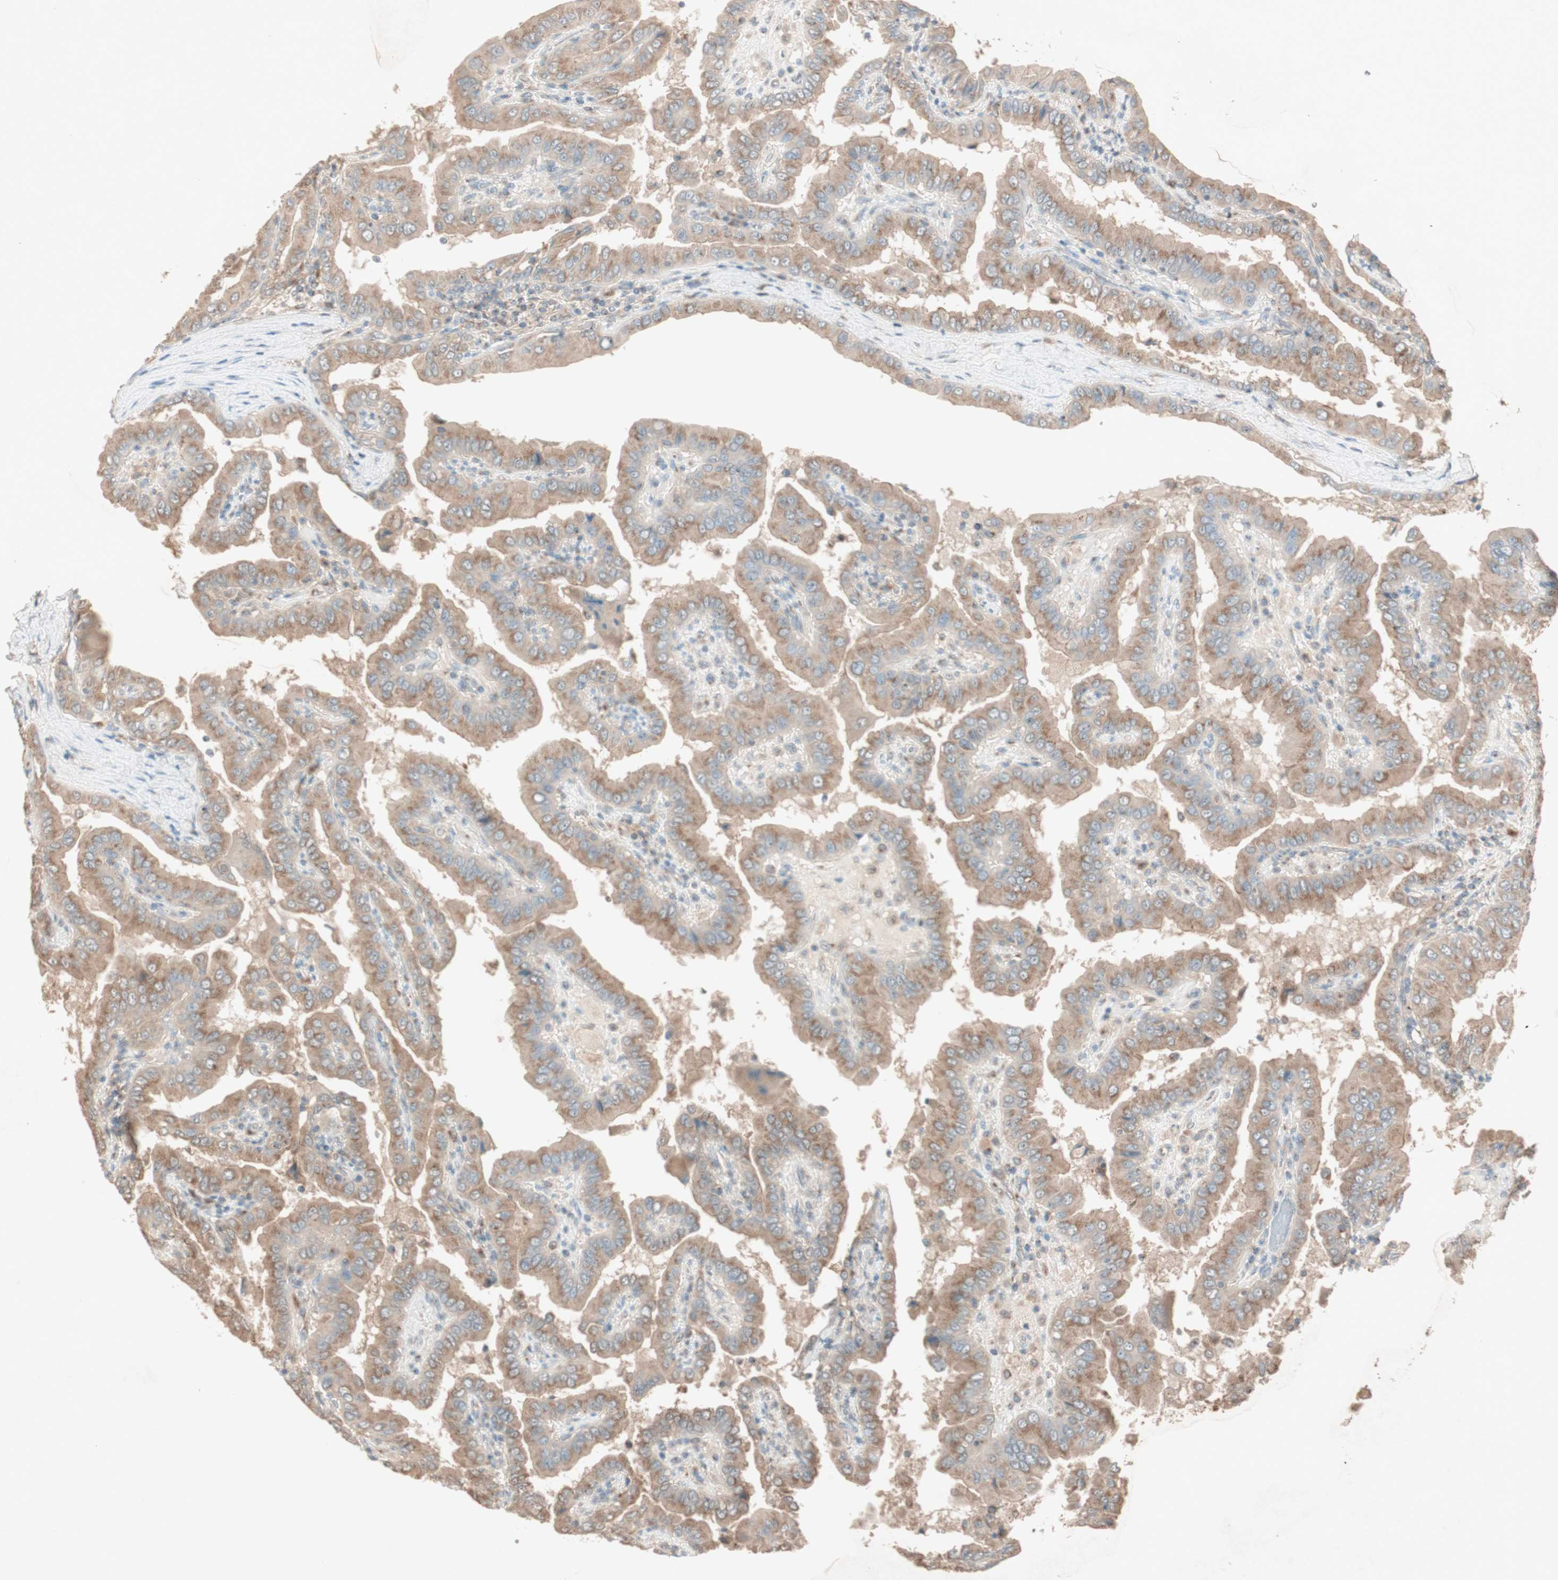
{"staining": {"intensity": "weak", "quantity": ">75%", "location": "cytoplasmic/membranous"}, "tissue": "thyroid cancer", "cell_type": "Tumor cells", "image_type": "cancer", "snomed": [{"axis": "morphology", "description": "Papillary adenocarcinoma, NOS"}, {"axis": "topography", "description": "Thyroid gland"}], "caption": "This is a histology image of immunohistochemistry staining of thyroid cancer (papillary adenocarcinoma), which shows weak expression in the cytoplasmic/membranous of tumor cells.", "gene": "SEC16A", "patient": {"sex": "male", "age": 33}}